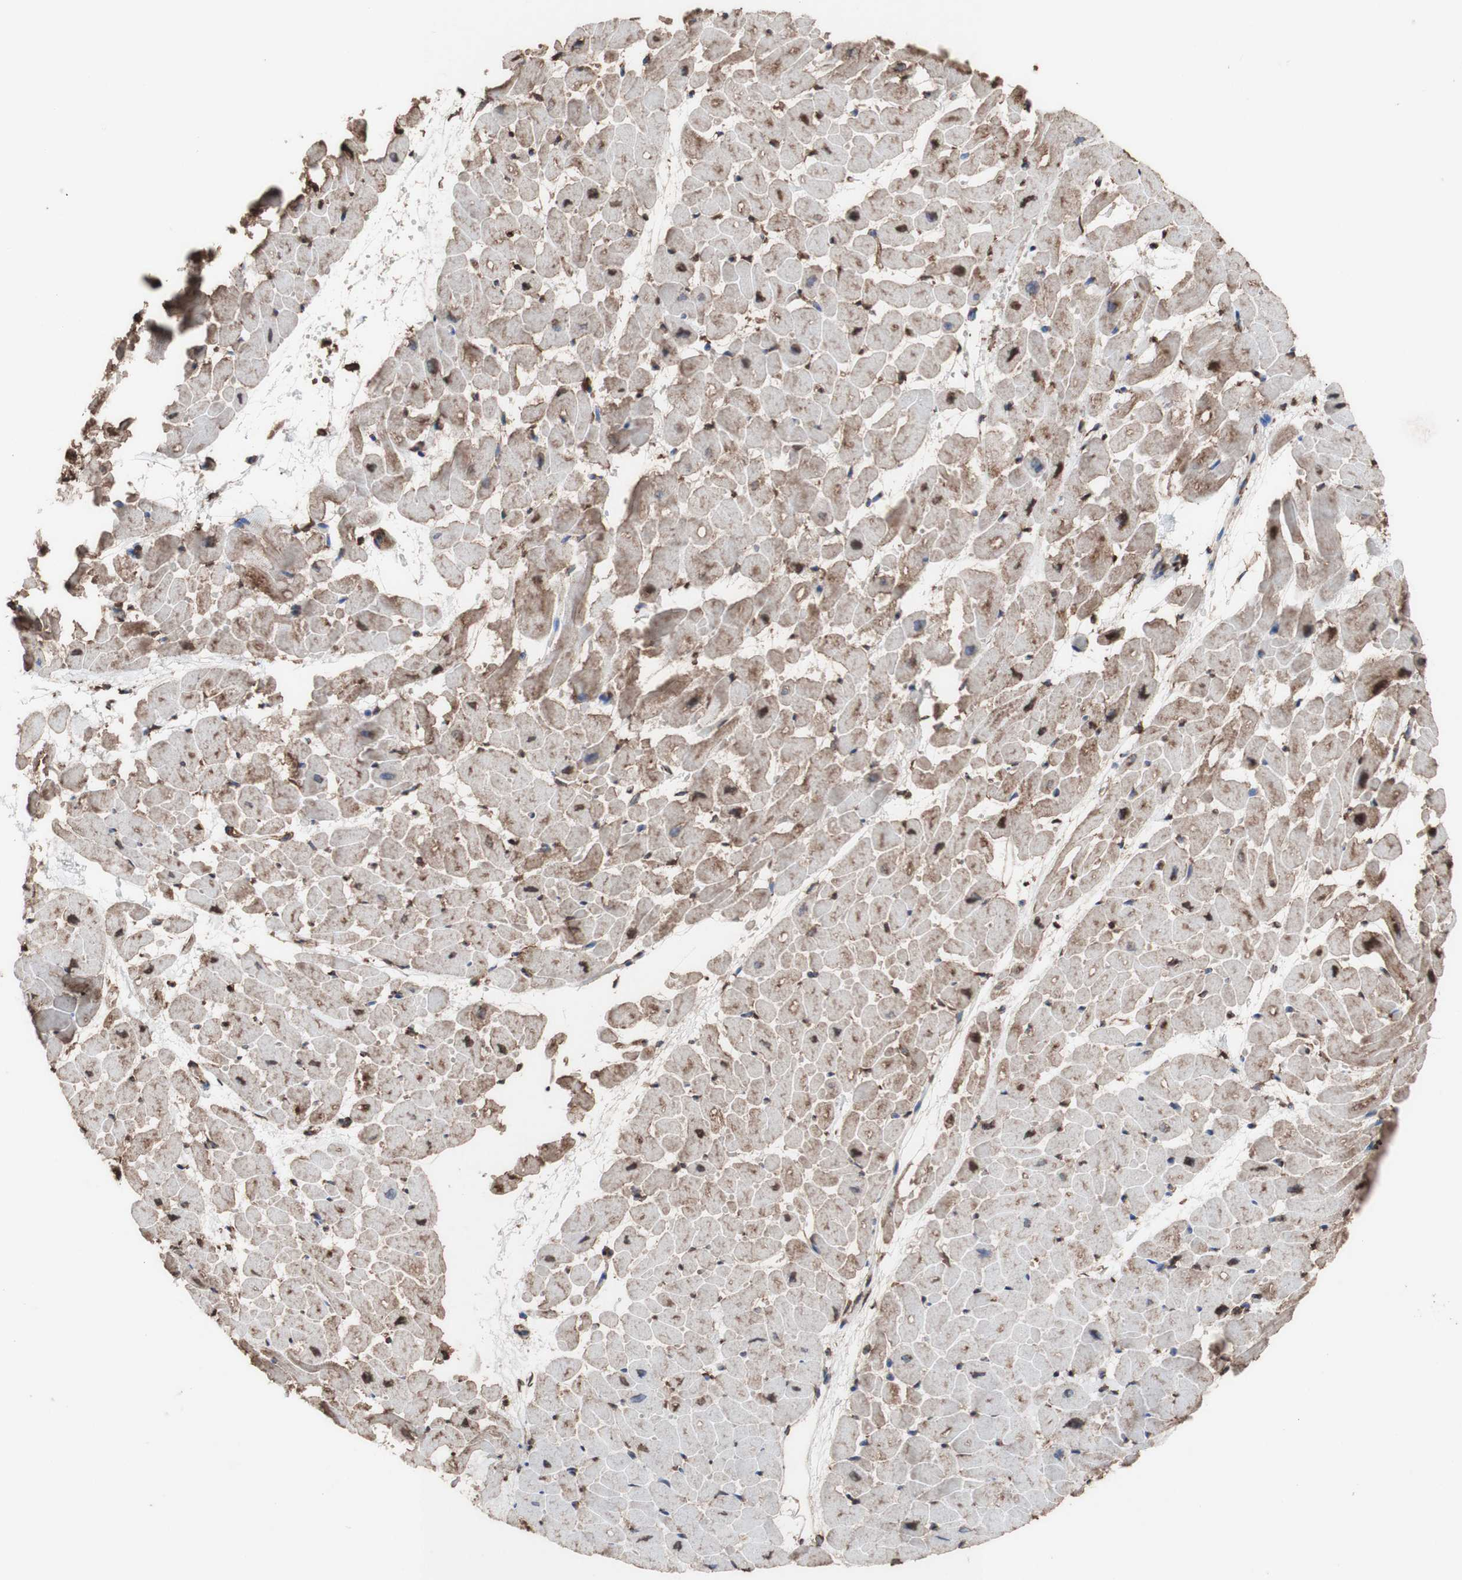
{"staining": {"intensity": "moderate", "quantity": ">75%", "location": "cytoplasmic/membranous,nuclear"}, "tissue": "heart muscle", "cell_type": "Cardiomyocytes", "image_type": "normal", "snomed": [{"axis": "morphology", "description": "Normal tissue, NOS"}, {"axis": "topography", "description": "Heart"}], "caption": "Immunohistochemical staining of normal heart muscle exhibits moderate cytoplasmic/membranous,nuclear protein expression in approximately >75% of cardiomyocytes.", "gene": "PIDD1", "patient": {"sex": "male", "age": 45}}